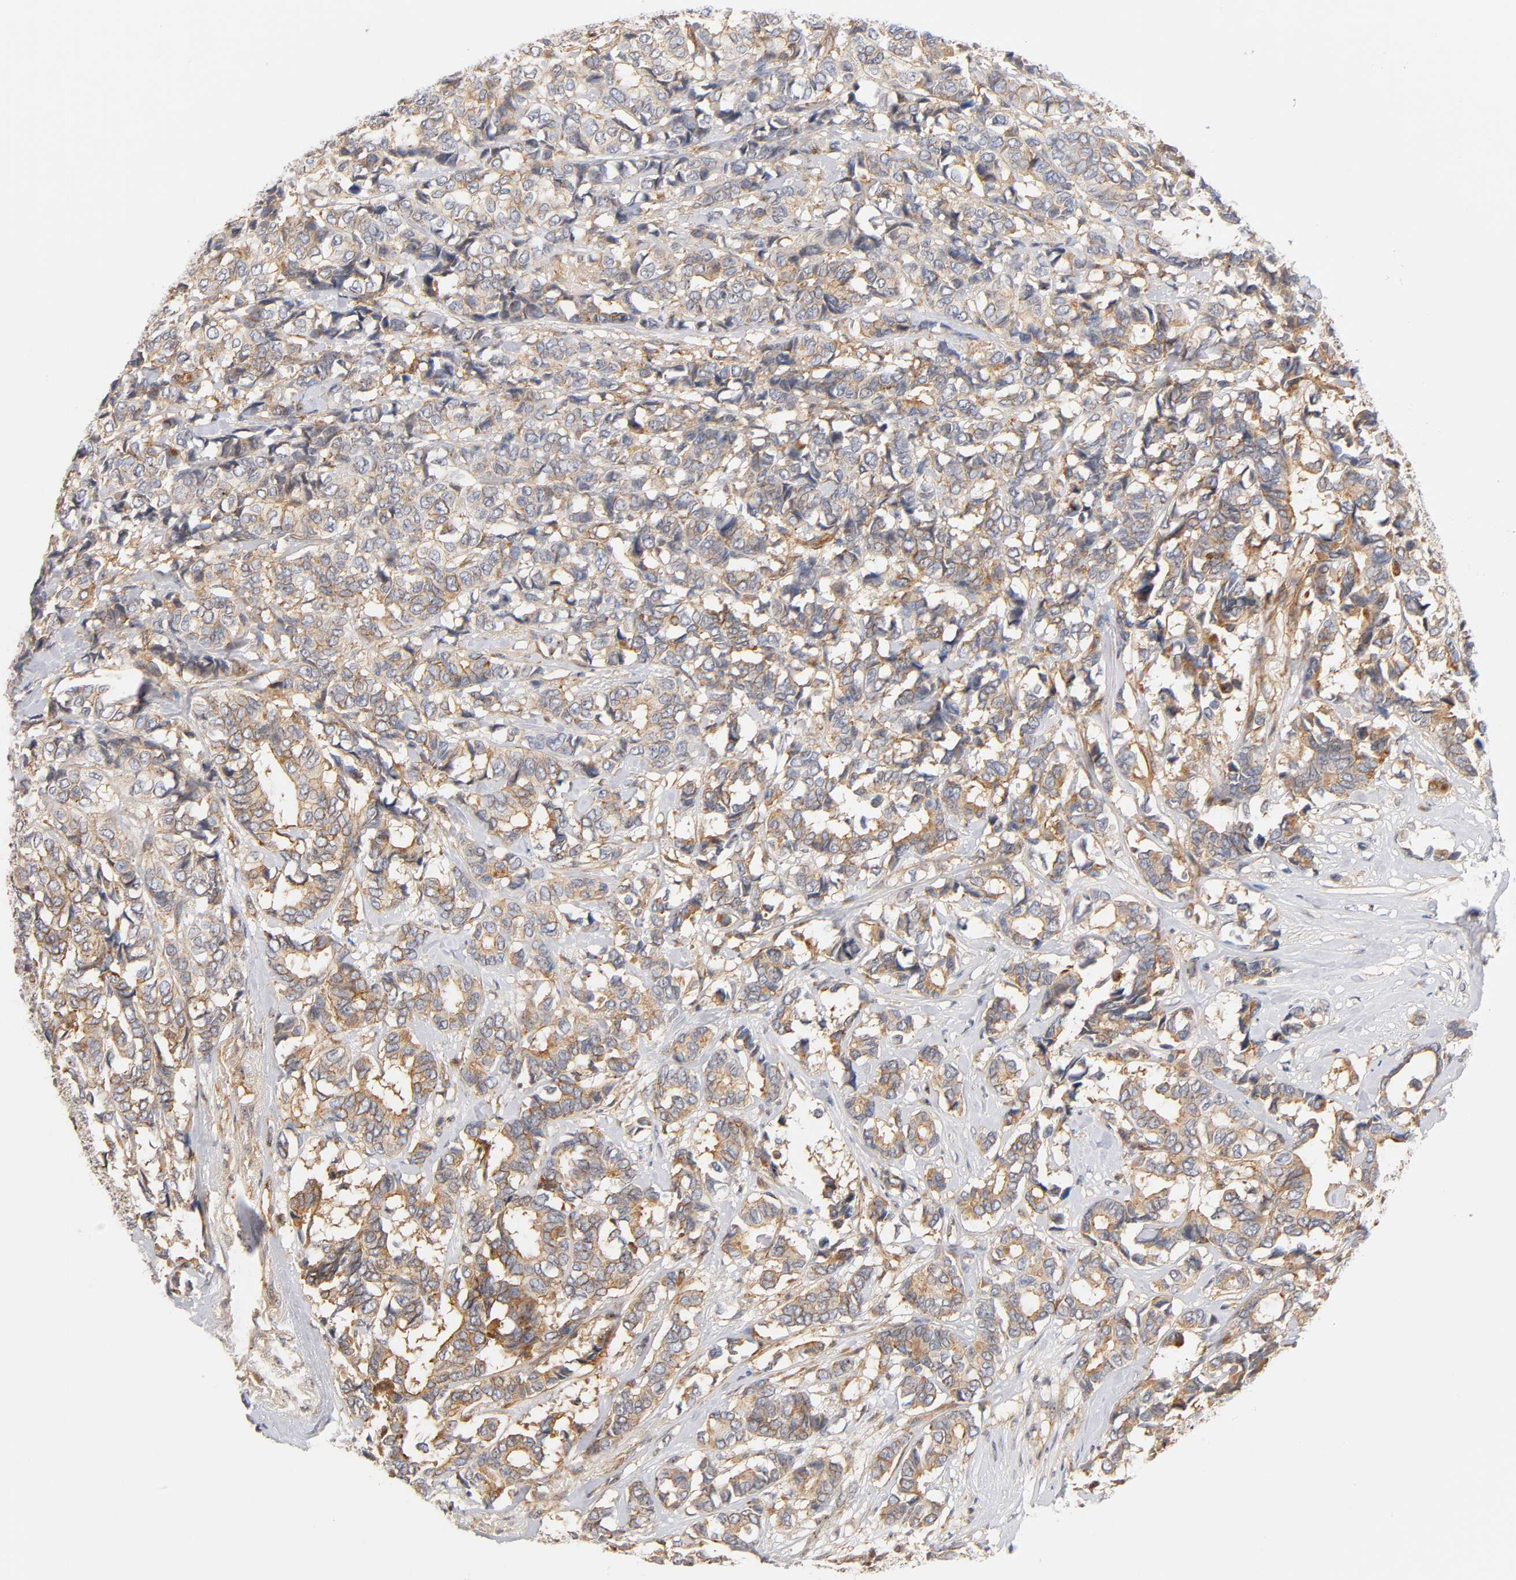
{"staining": {"intensity": "moderate", "quantity": ">75%", "location": "cytoplasmic/membranous"}, "tissue": "breast cancer", "cell_type": "Tumor cells", "image_type": "cancer", "snomed": [{"axis": "morphology", "description": "Duct carcinoma"}, {"axis": "topography", "description": "Breast"}], "caption": "Immunohistochemical staining of breast cancer (invasive ductal carcinoma) shows moderate cytoplasmic/membranous protein staining in about >75% of tumor cells. (DAB IHC, brown staining for protein, blue staining for nuclei).", "gene": "PLD1", "patient": {"sex": "female", "age": 87}}